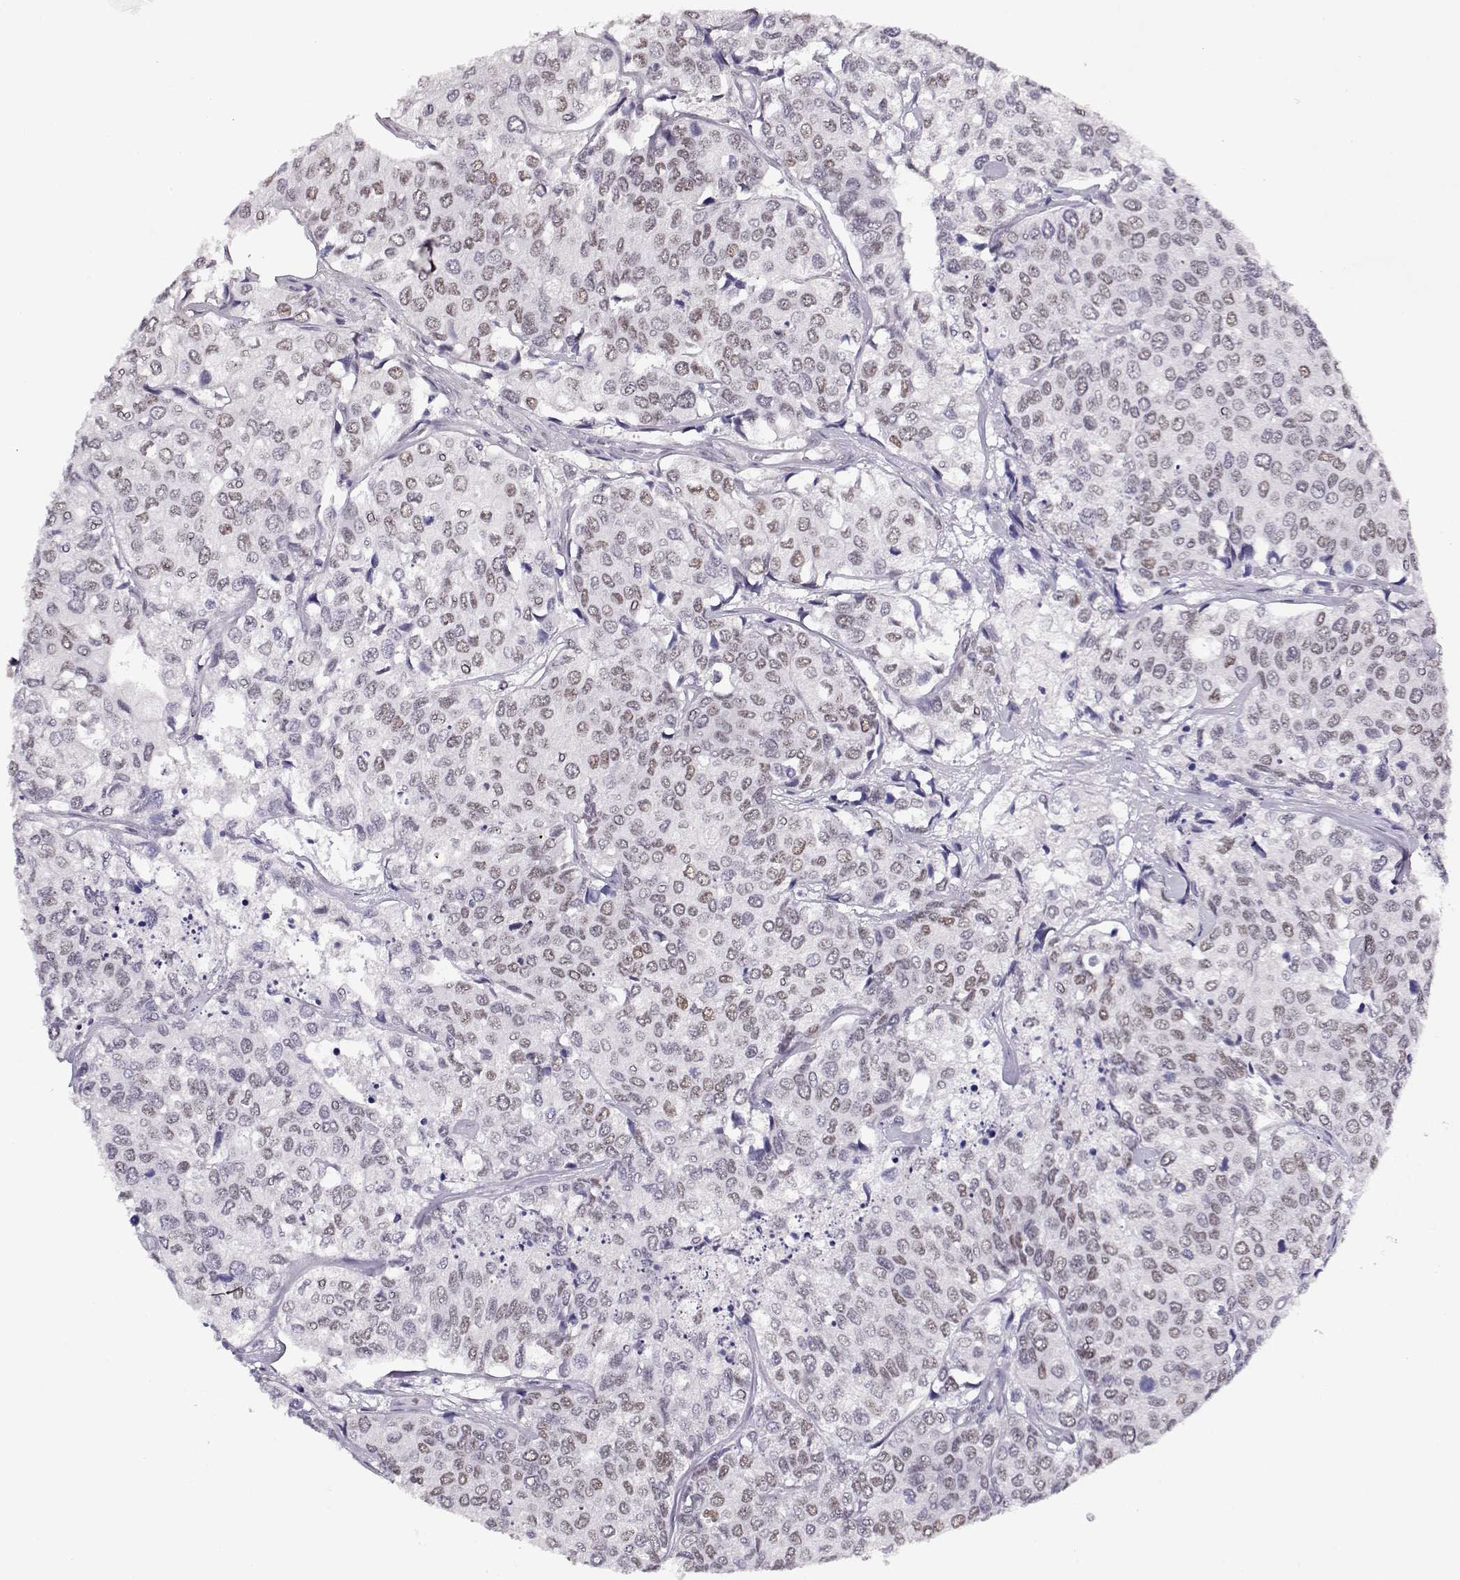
{"staining": {"intensity": "negative", "quantity": "none", "location": "none"}, "tissue": "urothelial cancer", "cell_type": "Tumor cells", "image_type": "cancer", "snomed": [{"axis": "morphology", "description": "Urothelial carcinoma, High grade"}, {"axis": "topography", "description": "Urinary bladder"}], "caption": "DAB (3,3'-diaminobenzidine) immunohistochemical staining of urothelial cancer demonstrates no significant positivity in tumor cells. (DAB (3,3'-diaminobenzidine) immunohistochemistry with hematoxylin counter stain).", "gene": "POLI", "patient": {"sex": "male", "age": 73}}